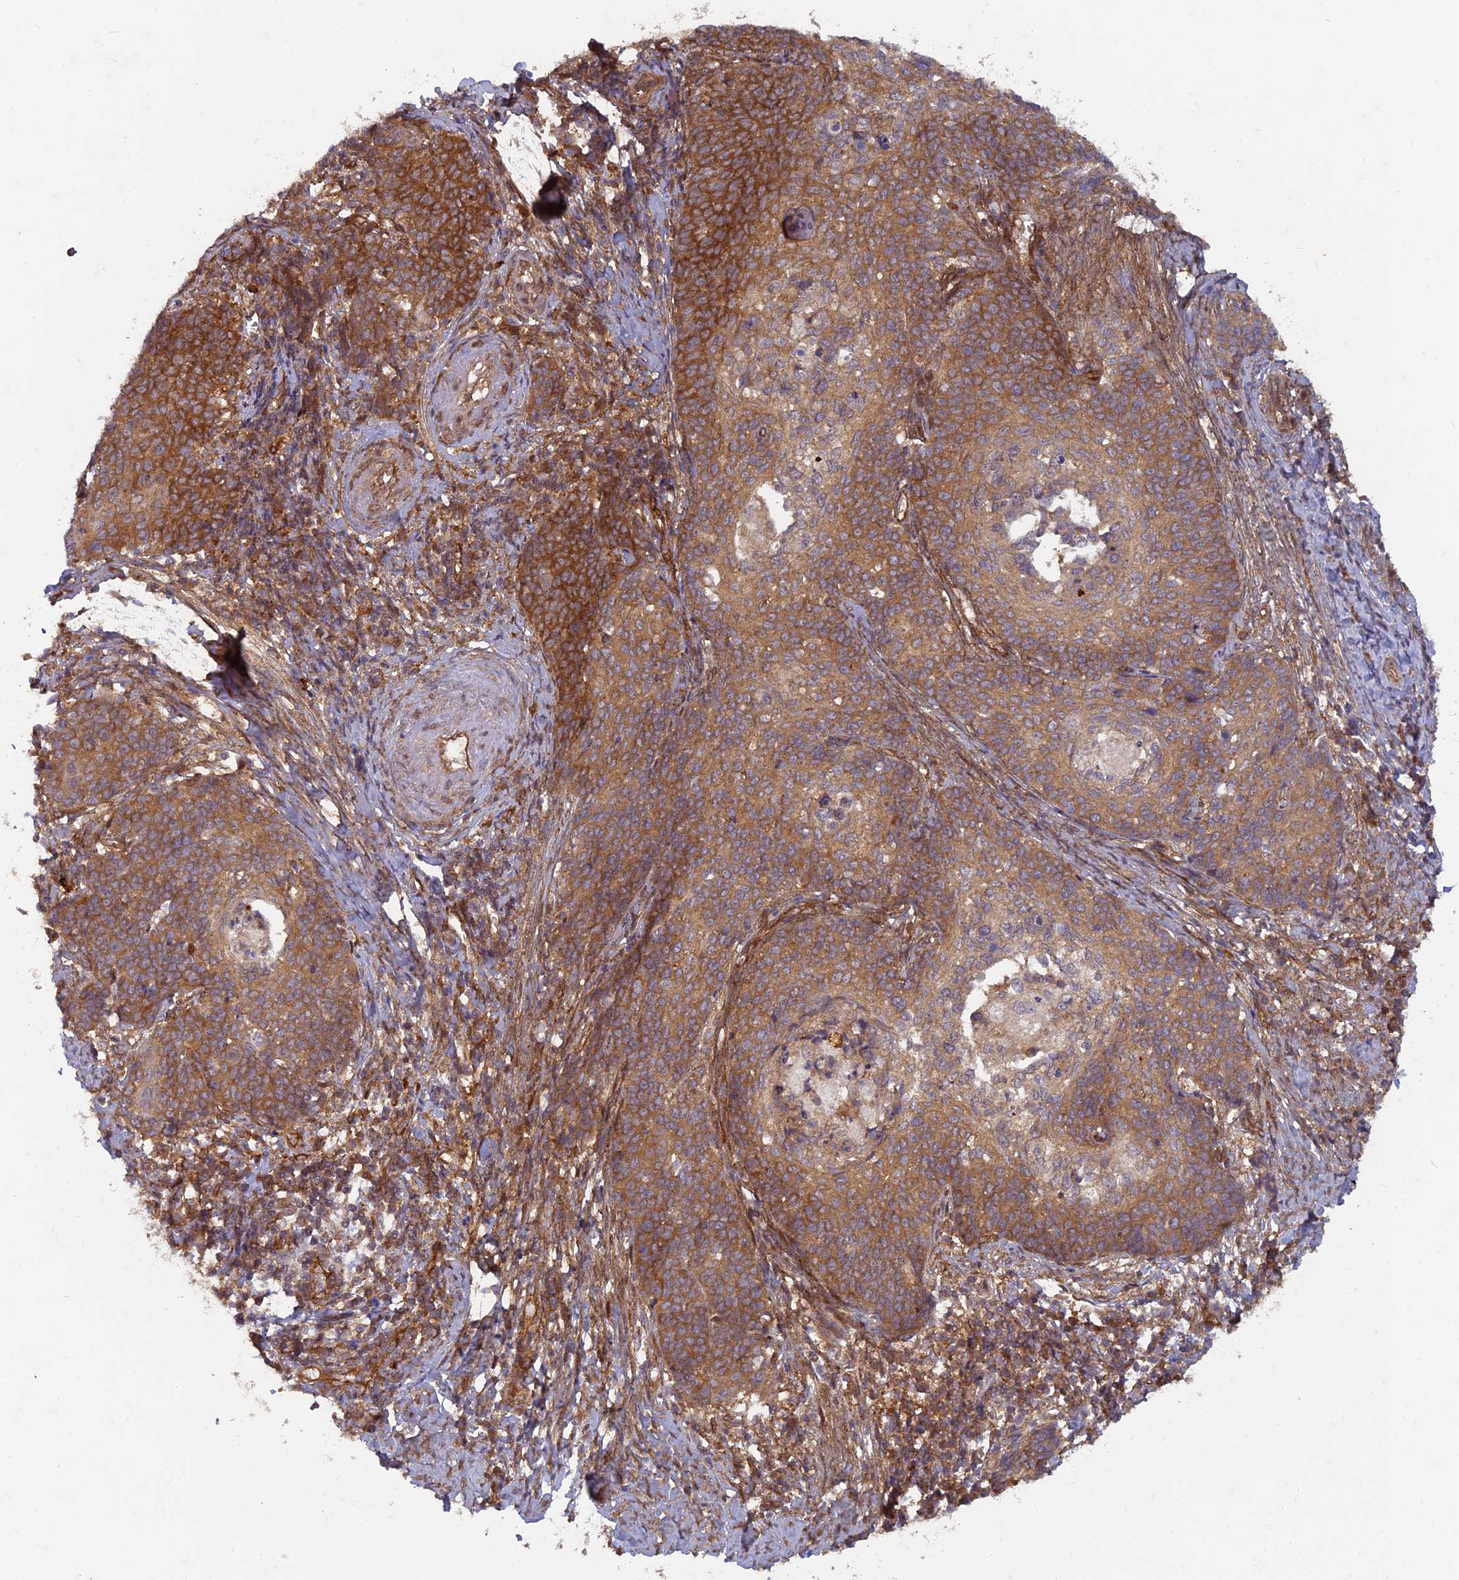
{"staining": {"intensity": "strong", "quantity": ">75%", "location": "cytoplasmic/membranous"}, "tissue": "cervical cancer", "cell_type": "Tumor cells", "image_type": "cancer", "snomed": [{"axis": "morphology", "description": "Squamous cell carcinoma, NOS"}, {"axis": "topography", "description": "Cervix"}], "caption": "High-magnification brightfield microscopy of squamous cell carcinoma (cervical) stained with DAB (brown) and counterstained with hematoxylin (blue). tumor cells exhibit strong cytoplasmic/membranous positivity is seen in about>75% of cells.", "gene": "TCF25", "patient": {"sex": "female", "age": 39}}